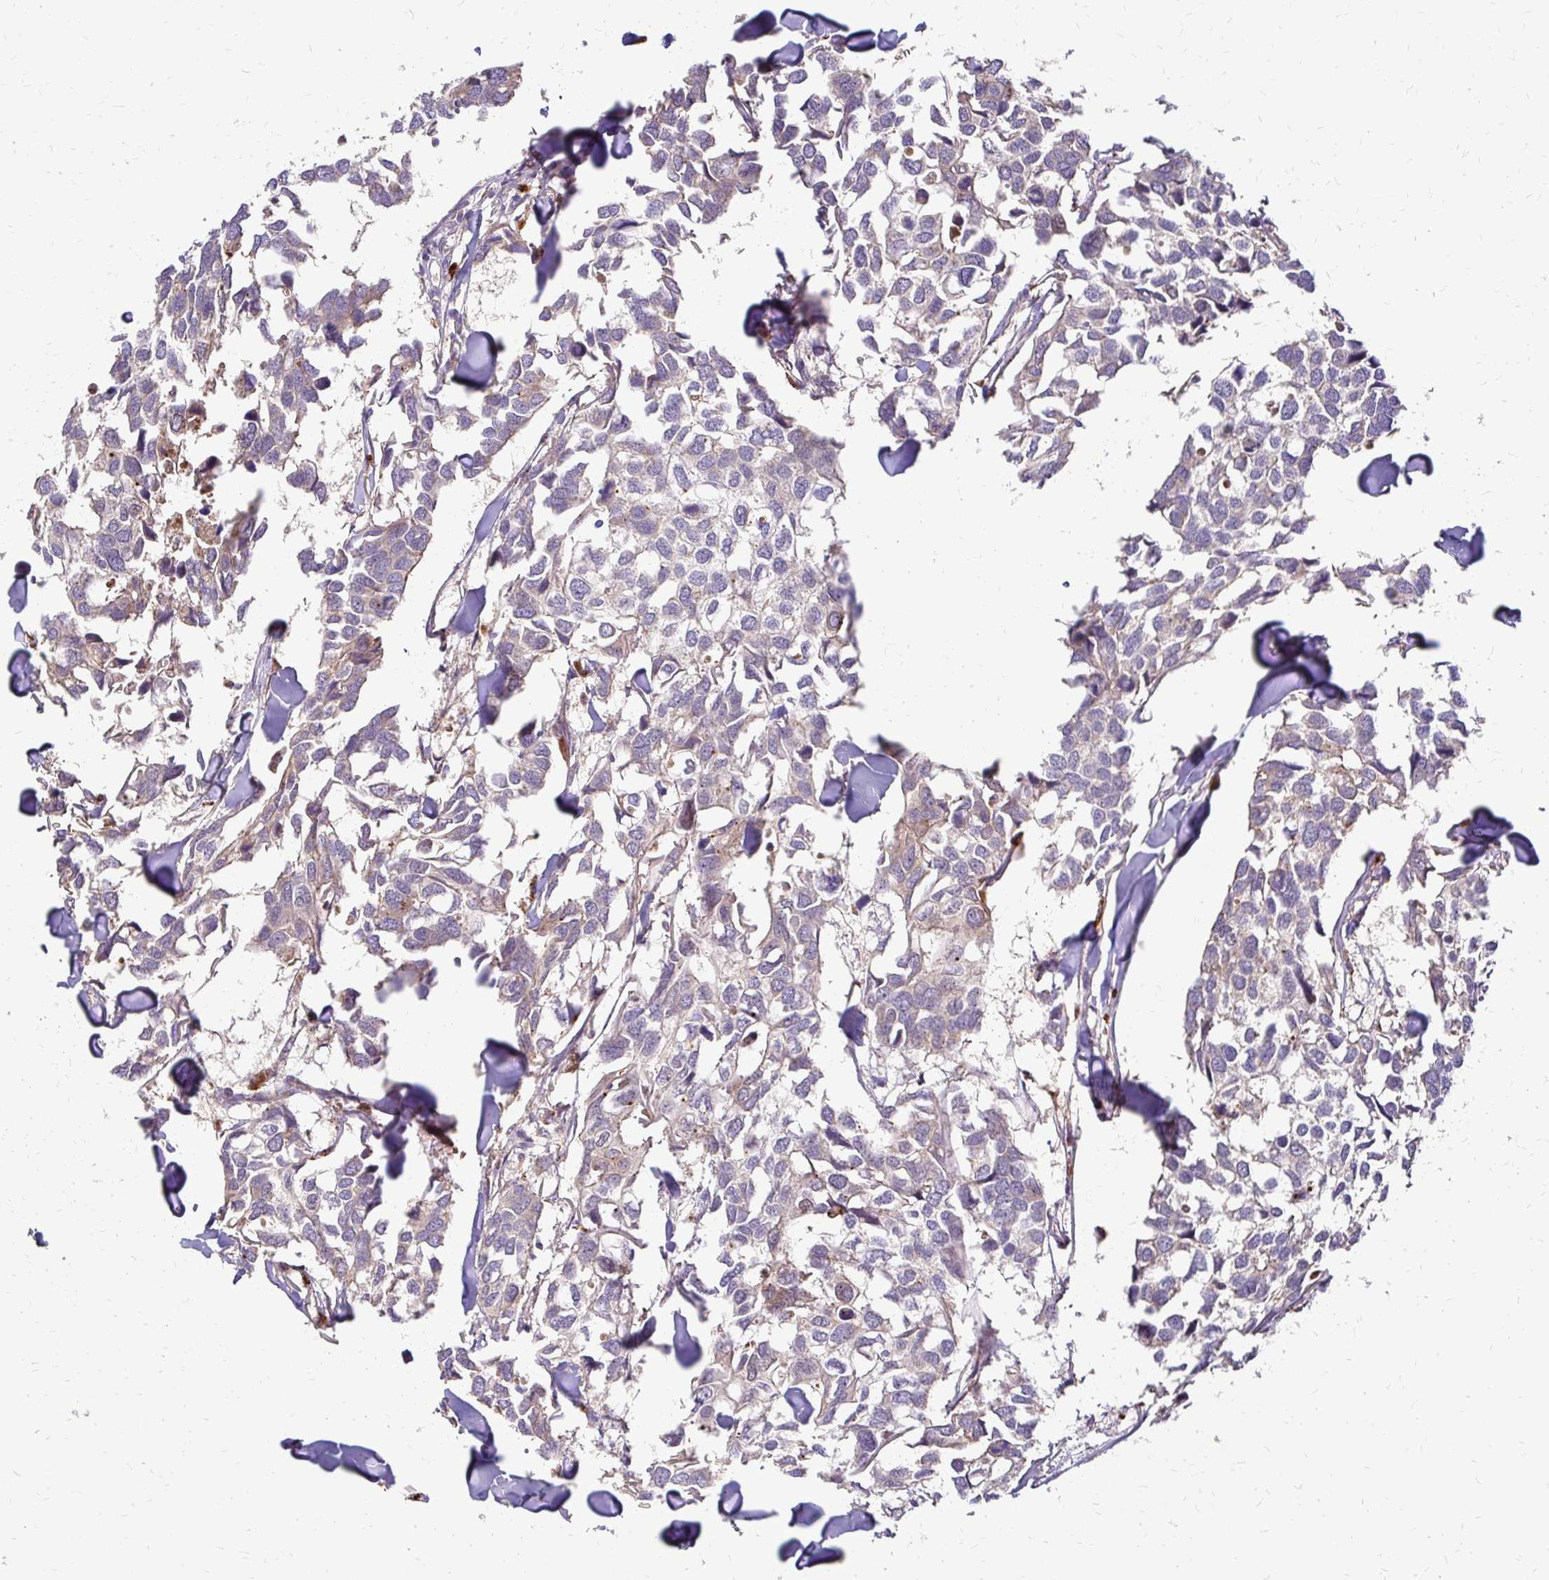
{"staining": {"intensity": "weak", "quantity": "25%-75%", "location": "cytoplasmic/membranous"}, "tissue": "breast cancer", "cell_type": "Tumor cells", "image_type": "cancer", "snomed": [{"axis": "morphology", "description": "Duct carcinoma"}, {"axis": "topography", "description": "Breast"}], "caption": "IHC image of human invasive ductal carcinoma (breast) stained for a protein (brown), which reveals low levels of weak cytoplasmic/membranous staining in about 25%-75% of tumor cells.", "gene": "IDUA", "patient": {"sex": "female", "age": 83}}